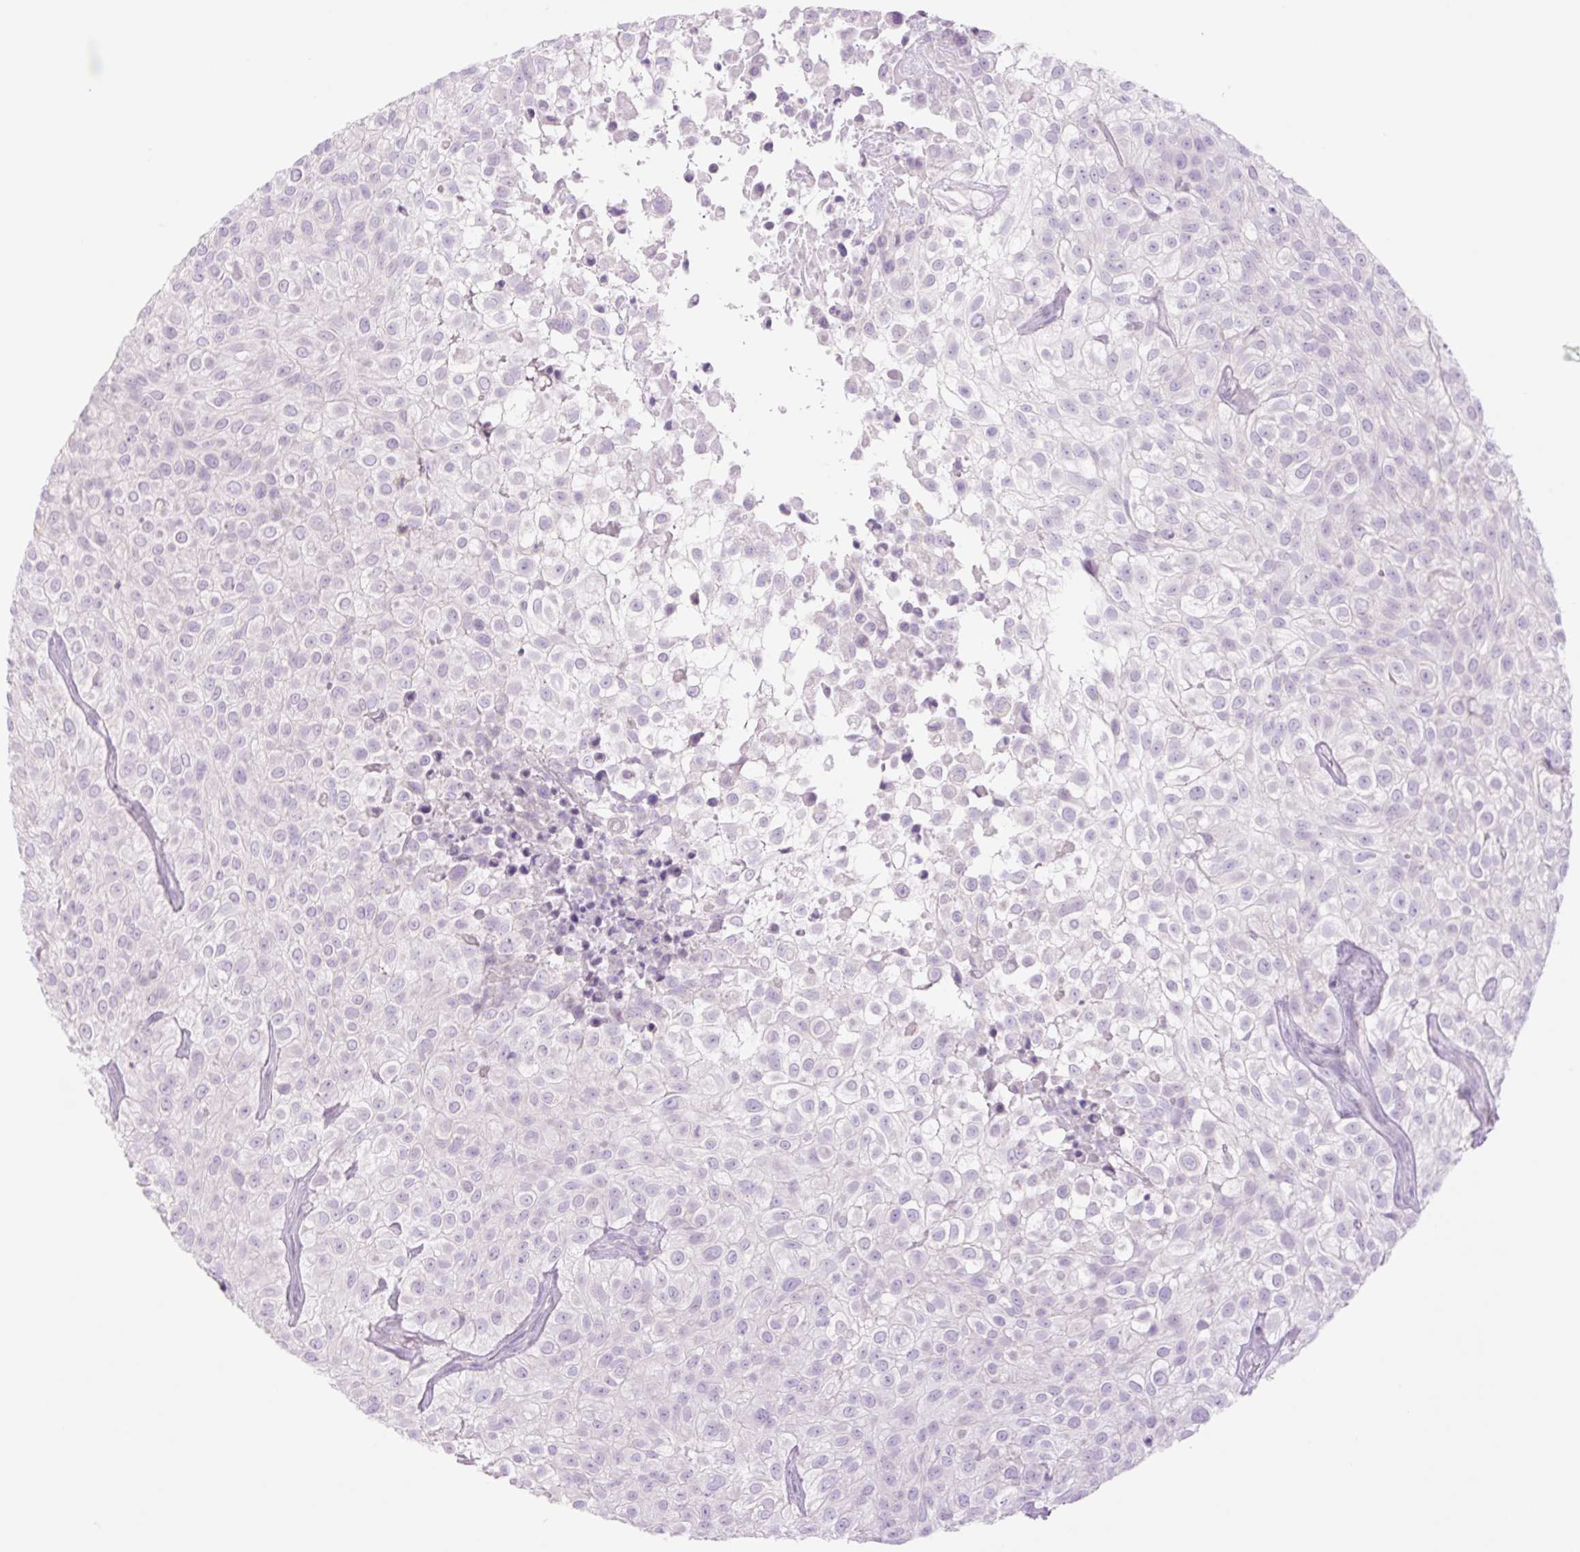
{"staining": {"intensity": "negative", "quantity": "none", "location": "none"}, "tissue": "urothelial cancer", "cell_type": "Tumor cells", "image_type": "cancer", "snomed": [{"axis": "morphology", "description": "Urothelial carcinoma, High grade"}, {"axis": "topography", "description": "Urinary bladder"}], "caption": "Immunohistochemical staining of human urothelial carcinoma (high-grade) exhibits no significant expression in tumor cells.", "gene": "TBX15", "patient": {"sex": "male", "age": 56}}